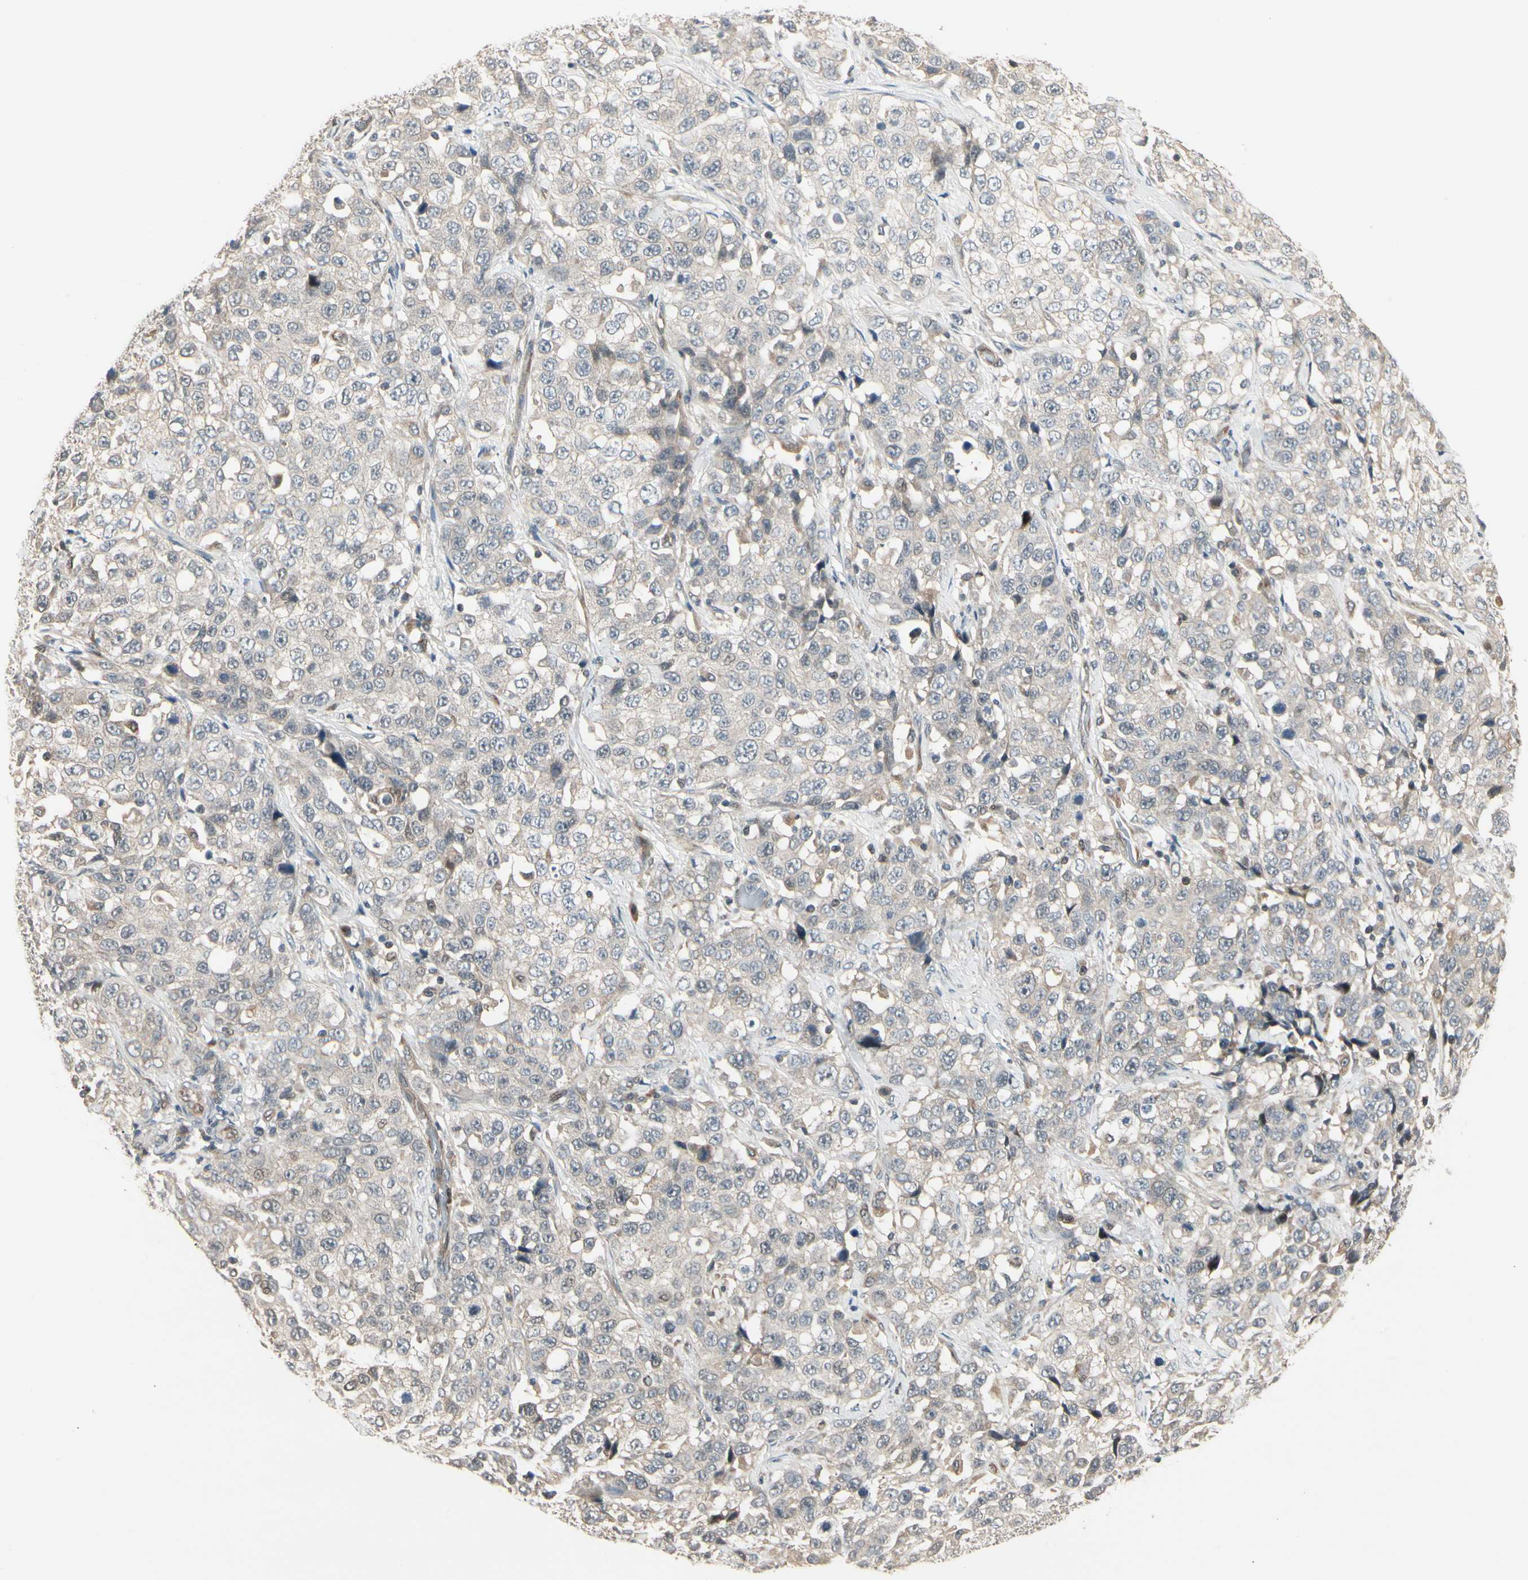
{"staining": {"intensity": "negative", "quantity": "none", "location": "none"}, "tissue": "stomach cancer", "cell_type": "Tumor cells", "image_type": "cancer", "snomed": [{"axis": "morphology", "description": "Normal tissue, NOS"}, {"axis": "morphology", "description": "Adenocarcinoma, NOS"}, {"axis": "topography", "description": "Stomach"}], "caption": "Tumor cells are negative for brown protein staining in stomach cancer.", "gene": "SVBP", "patient": {"sex": "male", "age": 48}}